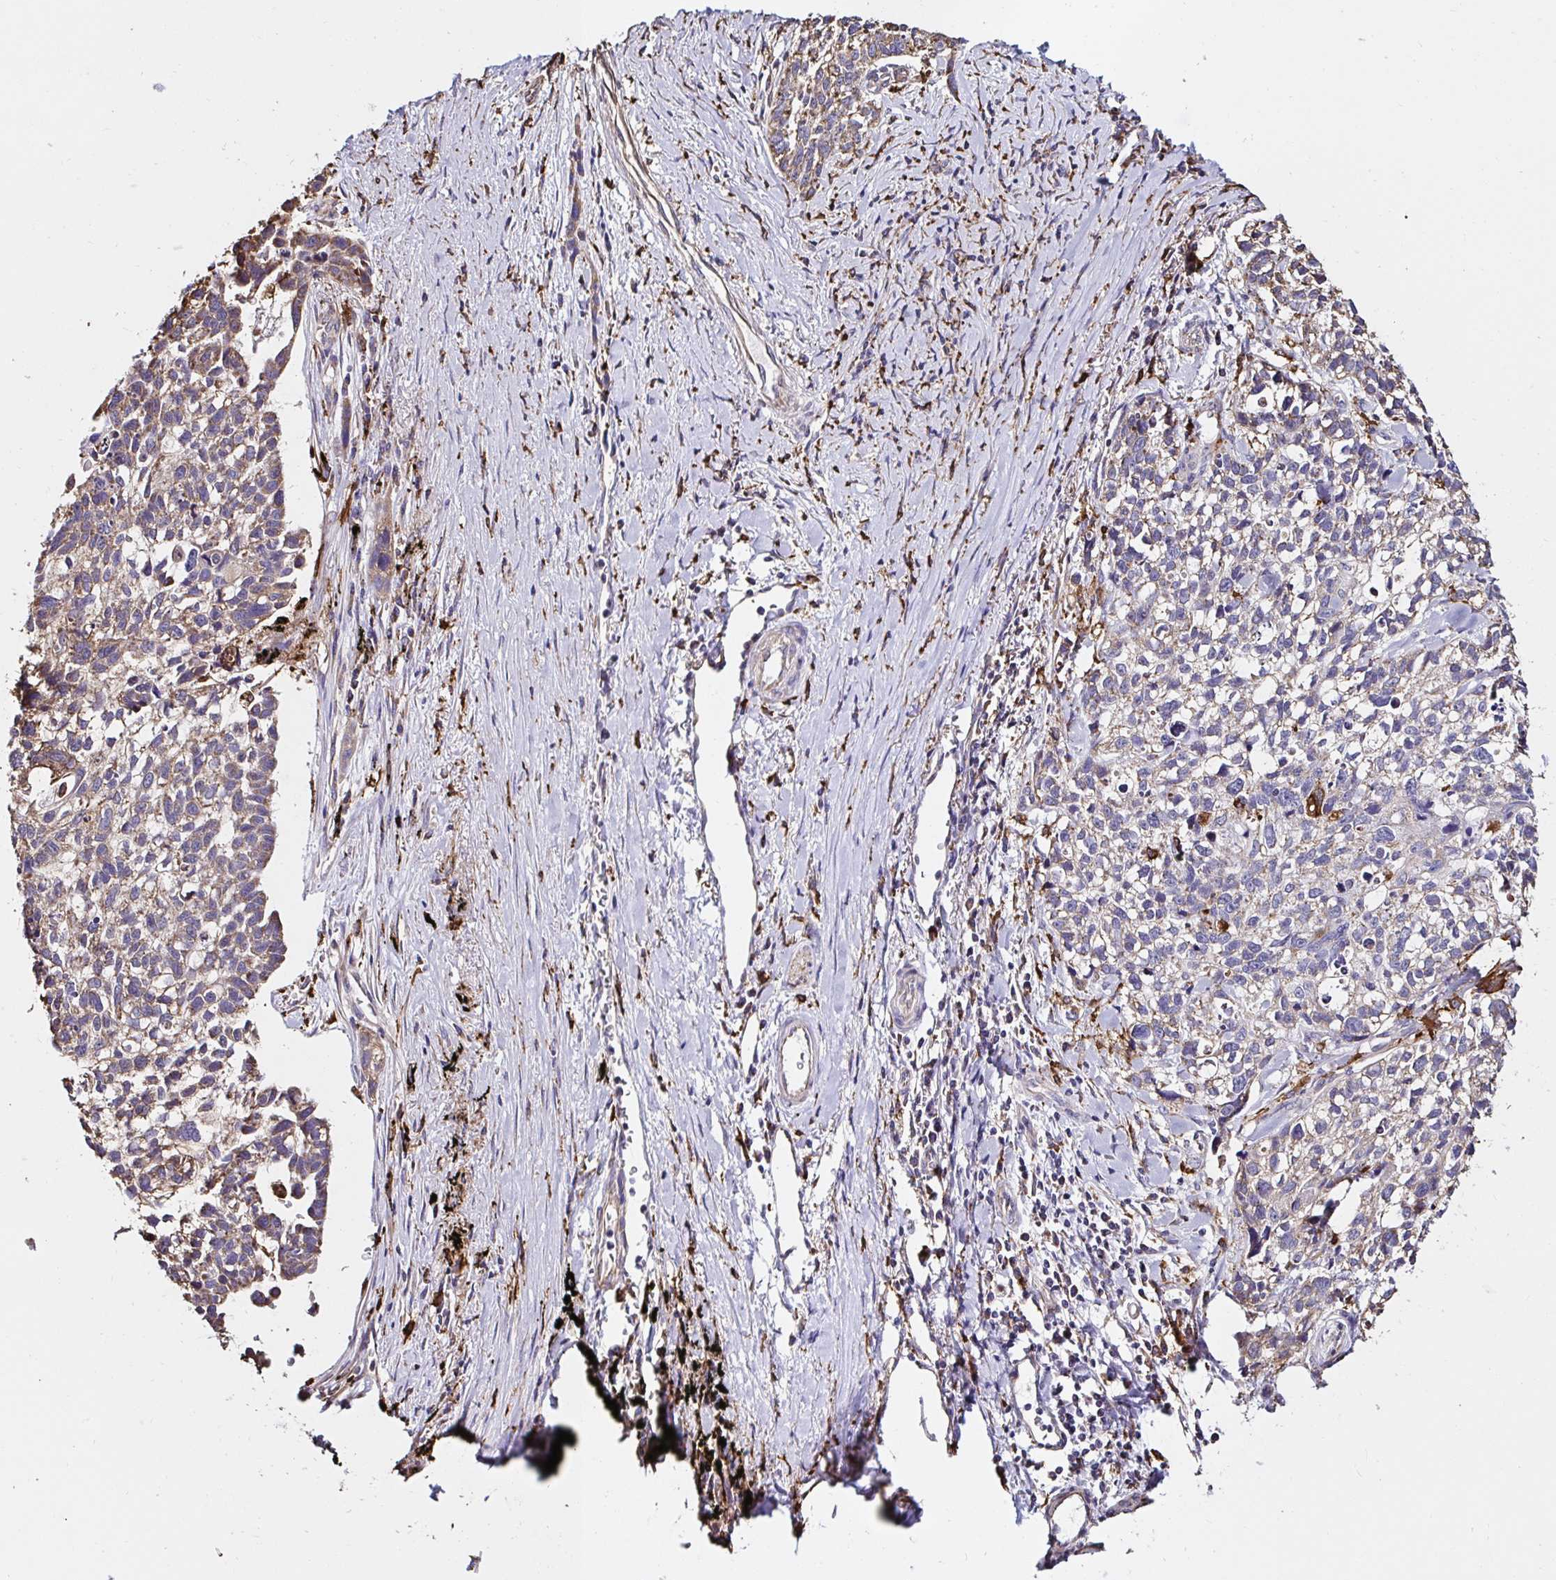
{"staining": {"intensity": "weak", "quantity": "25%-75%", "location": "cytoplasmic/membranous"}, "tissue": "lung cancer", "cell_type": "Tumor cells", "image_type": "cancer", "snomed": [{"axis": "morphology", "description": "Squamous cell carcinoma, NOS"}, {"axis": "topography", "description": "Lung"}], "caption": "Tumor cells display low levels of weak cytoplasmic/membranous expression in about 25%-75% of cells in lung cancer. The protein is shown in brown color, while the nuclei are stained blue.", "gene": "MSR1", "patient": {"sex": "male", "age": 74}}